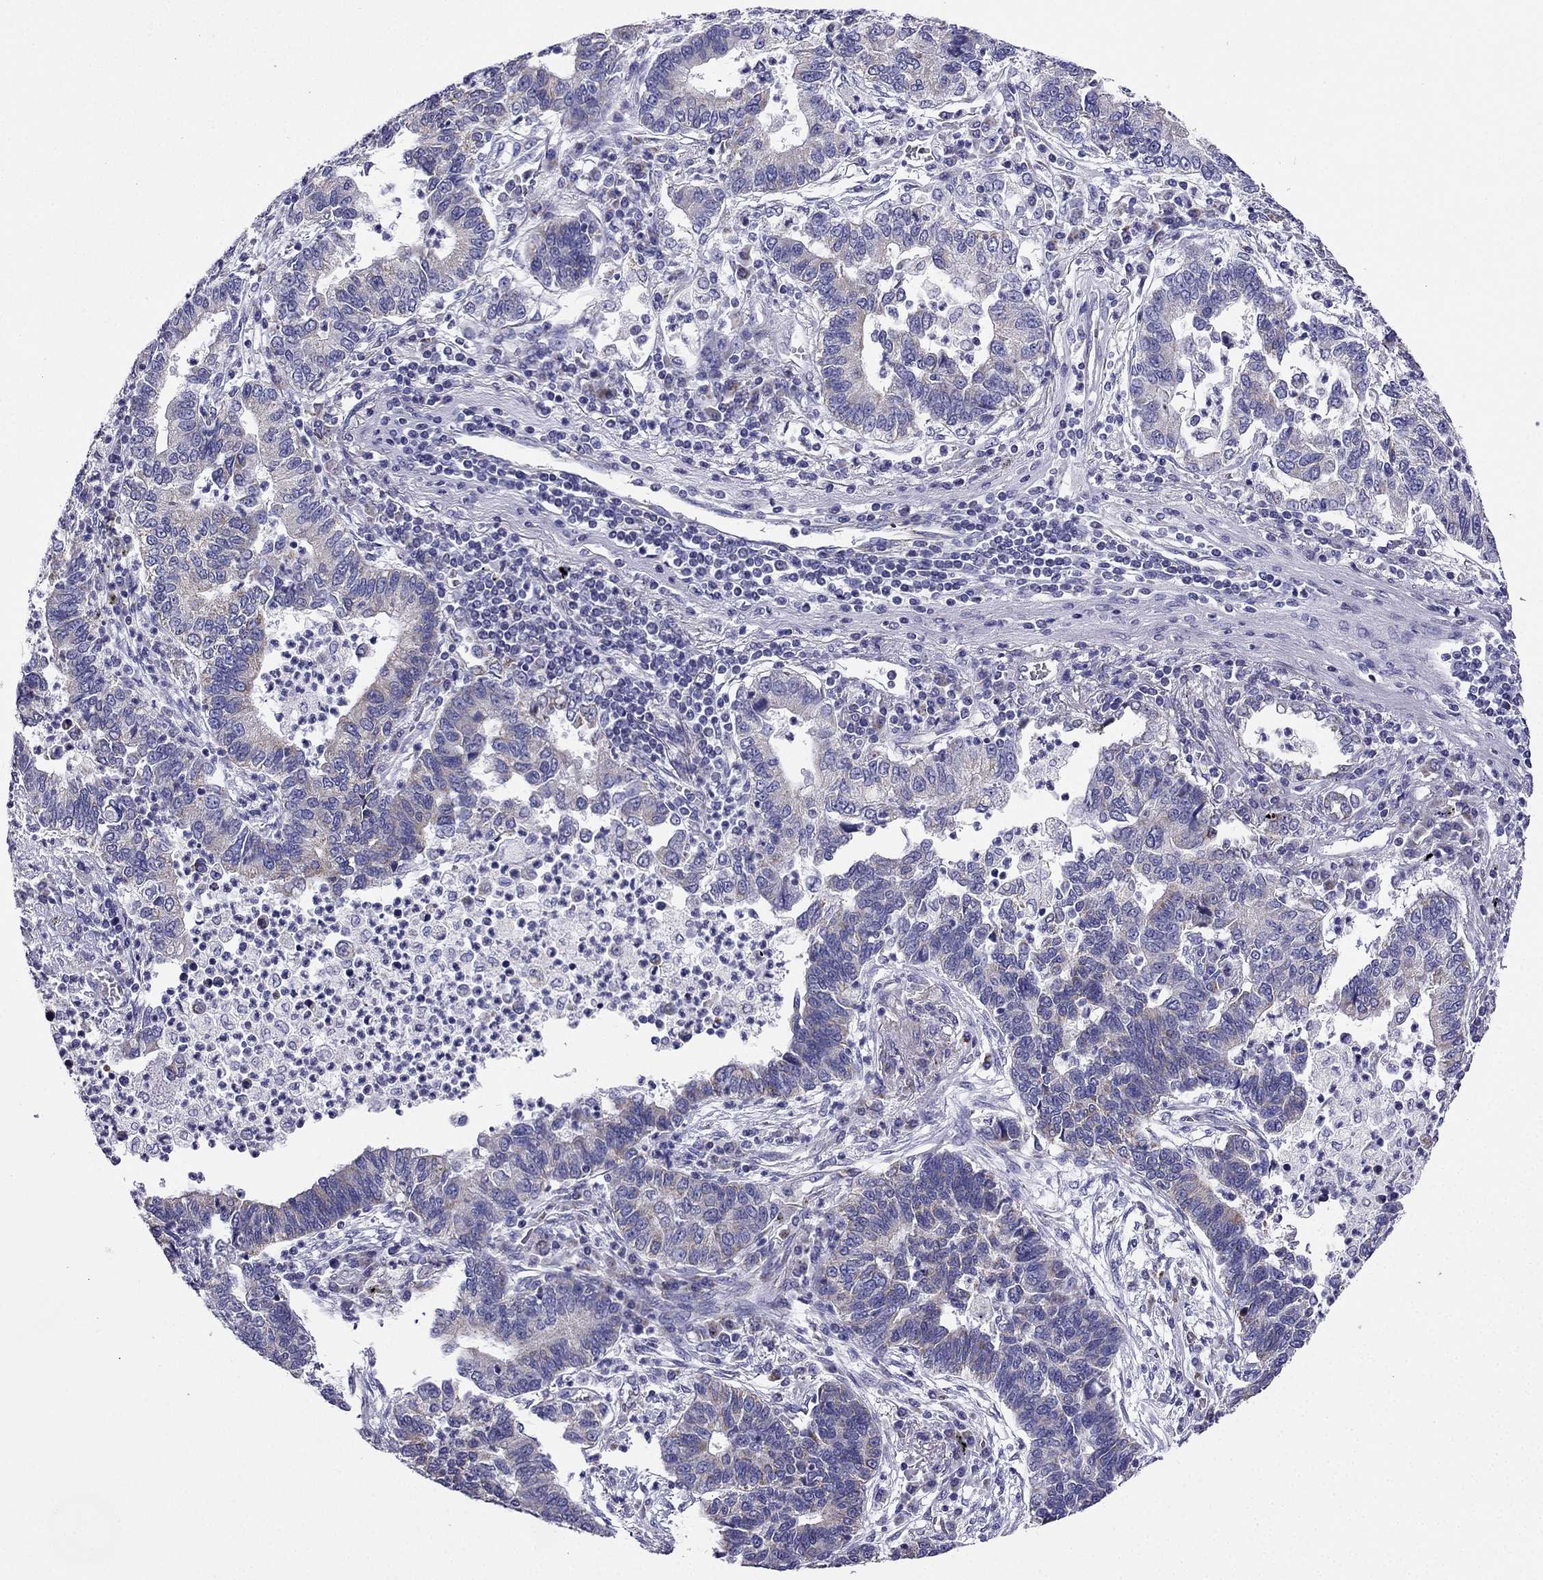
{"staining": {"intensity": "negative", "quantity": "none", "location": "none"}, "tissue": "lung cancer", "cell_type": "Tumor cells", "image_type": "cancer", "snomed": [{"axis": "morphology", "description": "Adenocarcinoma, NOS"}, {"axis": "topography", "description": "Lung"}], "caption": "DAB immunohistochemical staining of human lung cancer demonstrates no significant expression in tumor cells.", "gene": "KIF5A", "patient": {"sex": "female", "age": 57}}